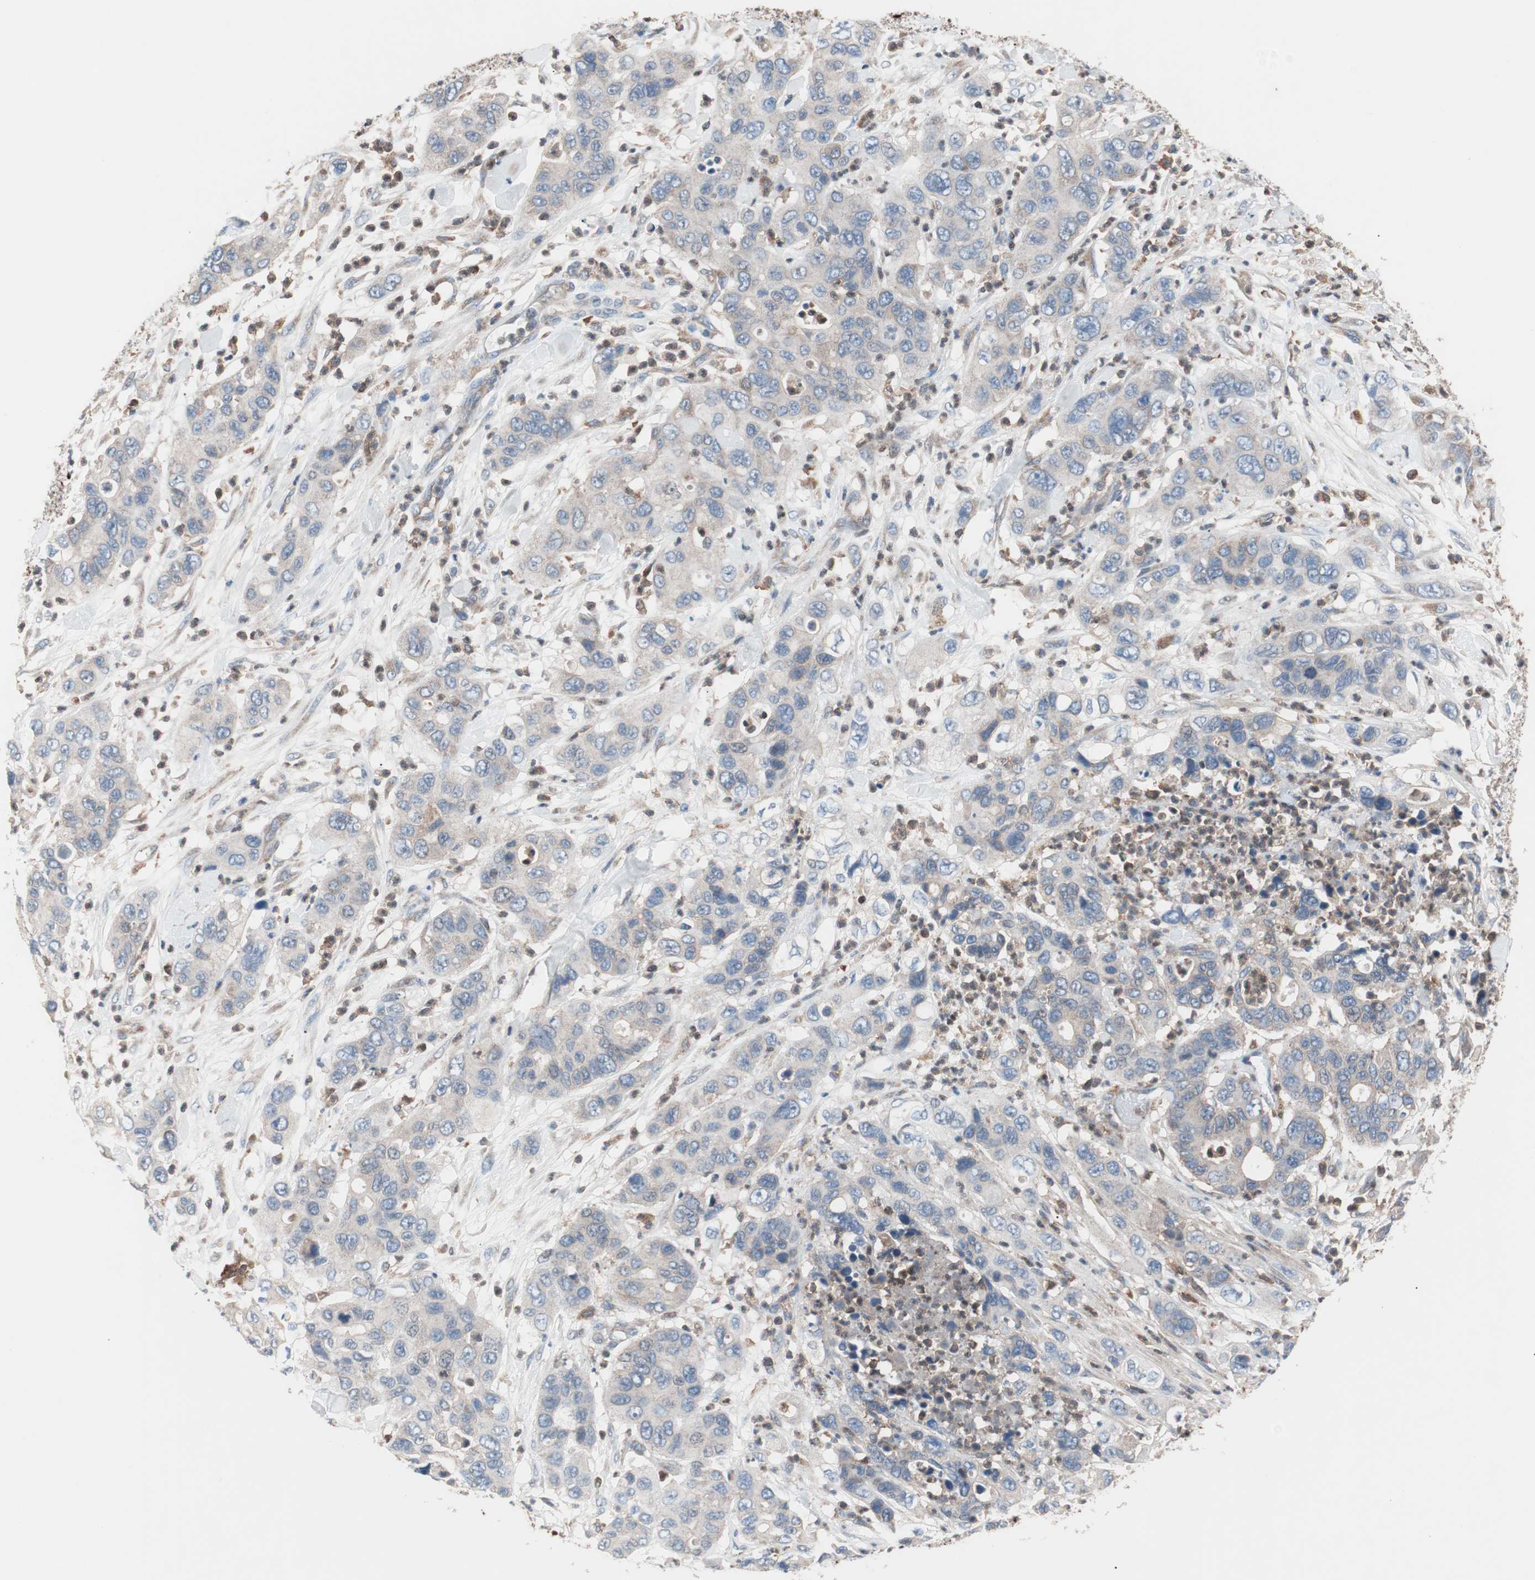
{"staining": {"intensity": "weak", "quantity": ">75%", "location": "cytoplasmic/membranous"}, "tissue": "pancreatic cancer", "cell_type": "Tumor cells", "image_type": "cancer", "snomed": [{"axis": "morphology", "description": "Adenocarcinoma, NOS"}, {"axis": "topography", "description": "Pancreas"}], "caption": "A high-resolution image shows immunohistochemistry (IHC) staining of pancreatic adenocarcinoma, which exhibits weak cytoplasmic/membranous positivity in approximately >75% of tumor cells.", "gene": "PIK3R1", "patient": {"sex": "female", "age": 71}}